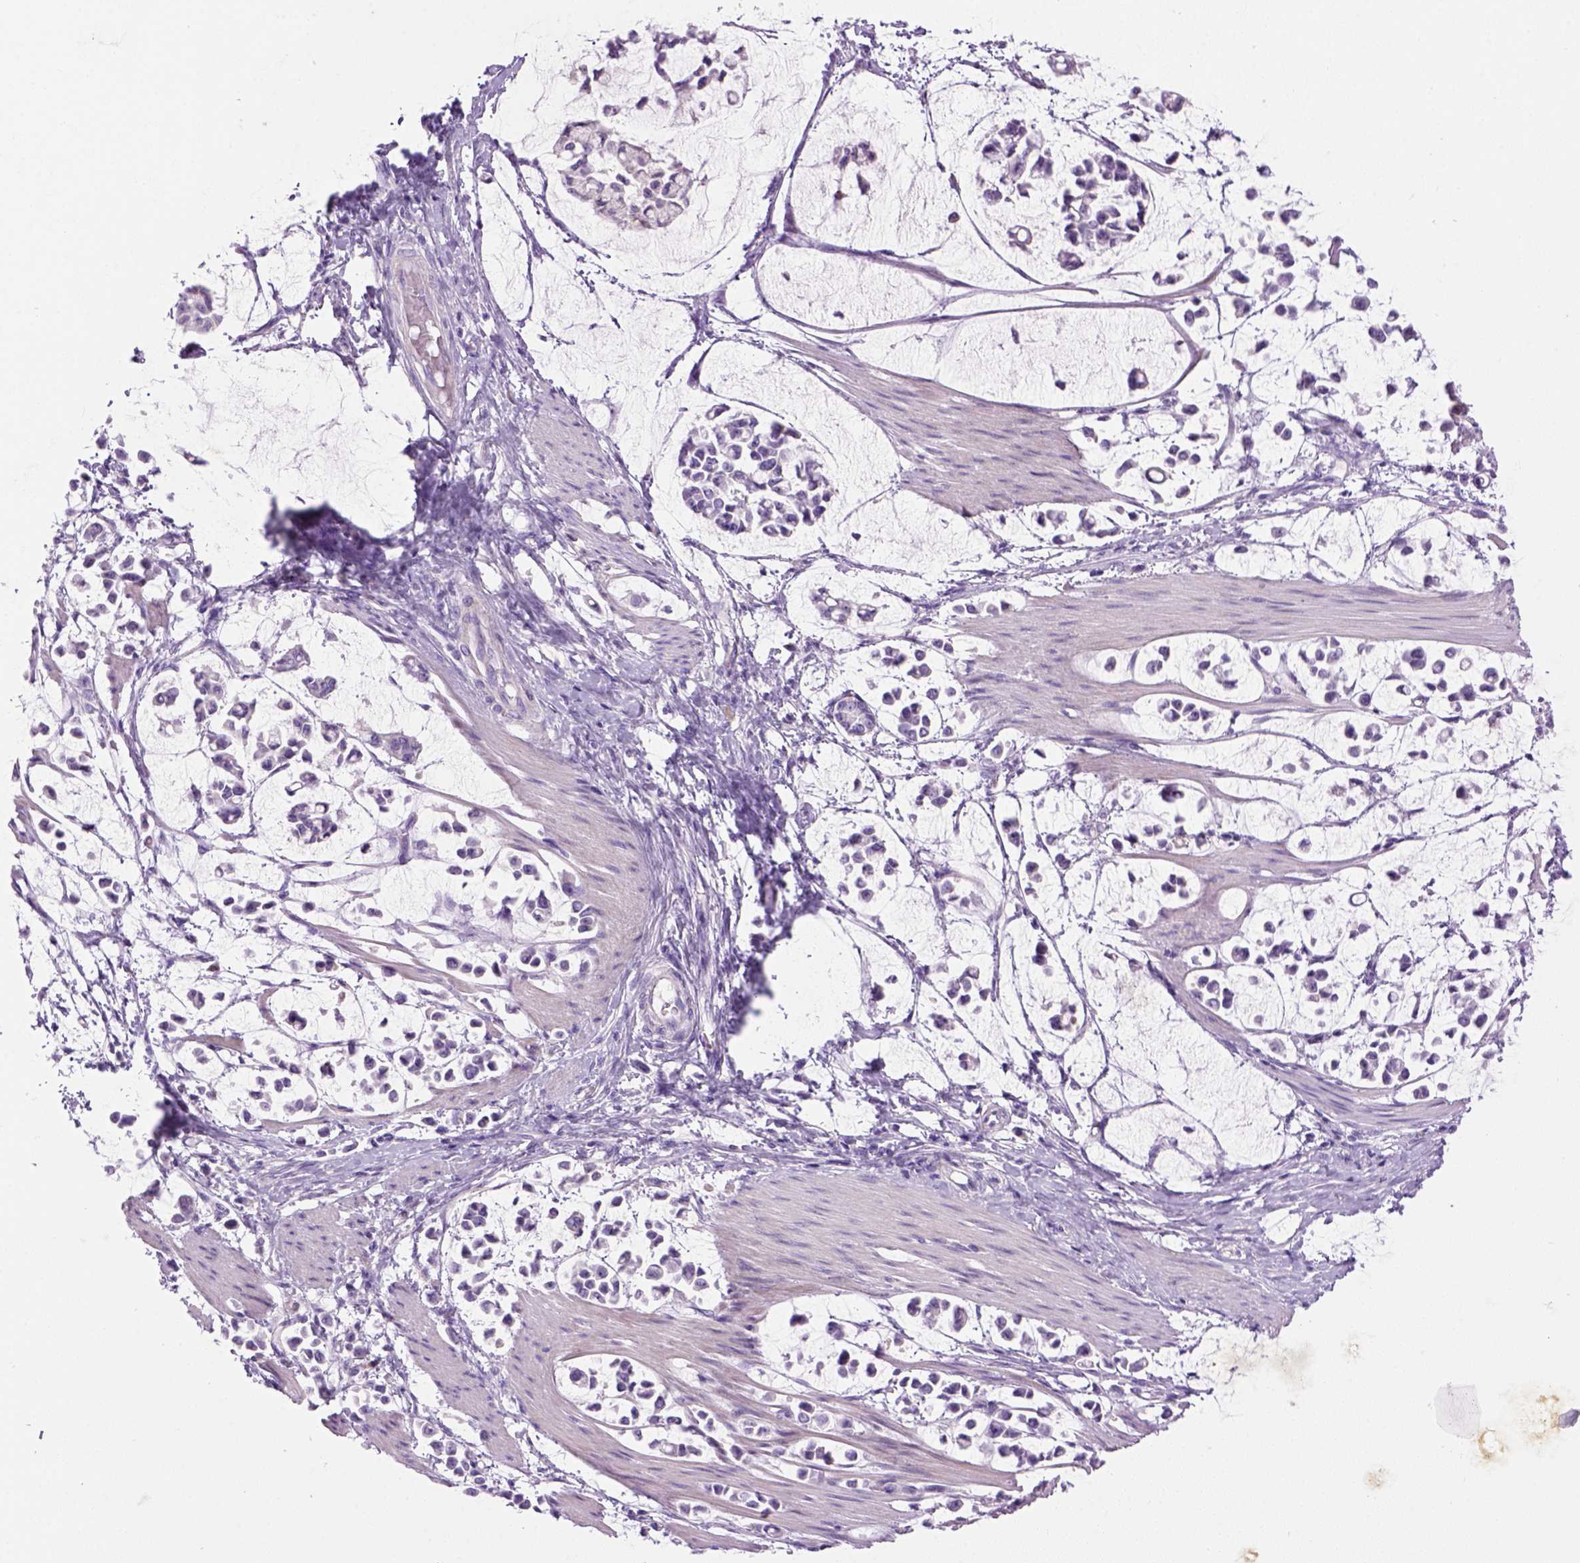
{"staining": {"intensity": "negative", "quantity": "none", "location": "none"}, "tissue": "stomach cancer", "cell_type": "Tumor cells", "image_type": "cancer", "snomed": [{"axis": "morphology", "description": "Adenocarcinoma, NOS"}, {"axis": "topography", "description": "Stomach"}], "caption": "This is a photomicrograph of immunohistochemistry (IHC) staining of stomach adenocarcinoma, which shows no staining in tumor cells.", "gene": "DNAH11", "patient": {"sex": "male", "age": 82}}